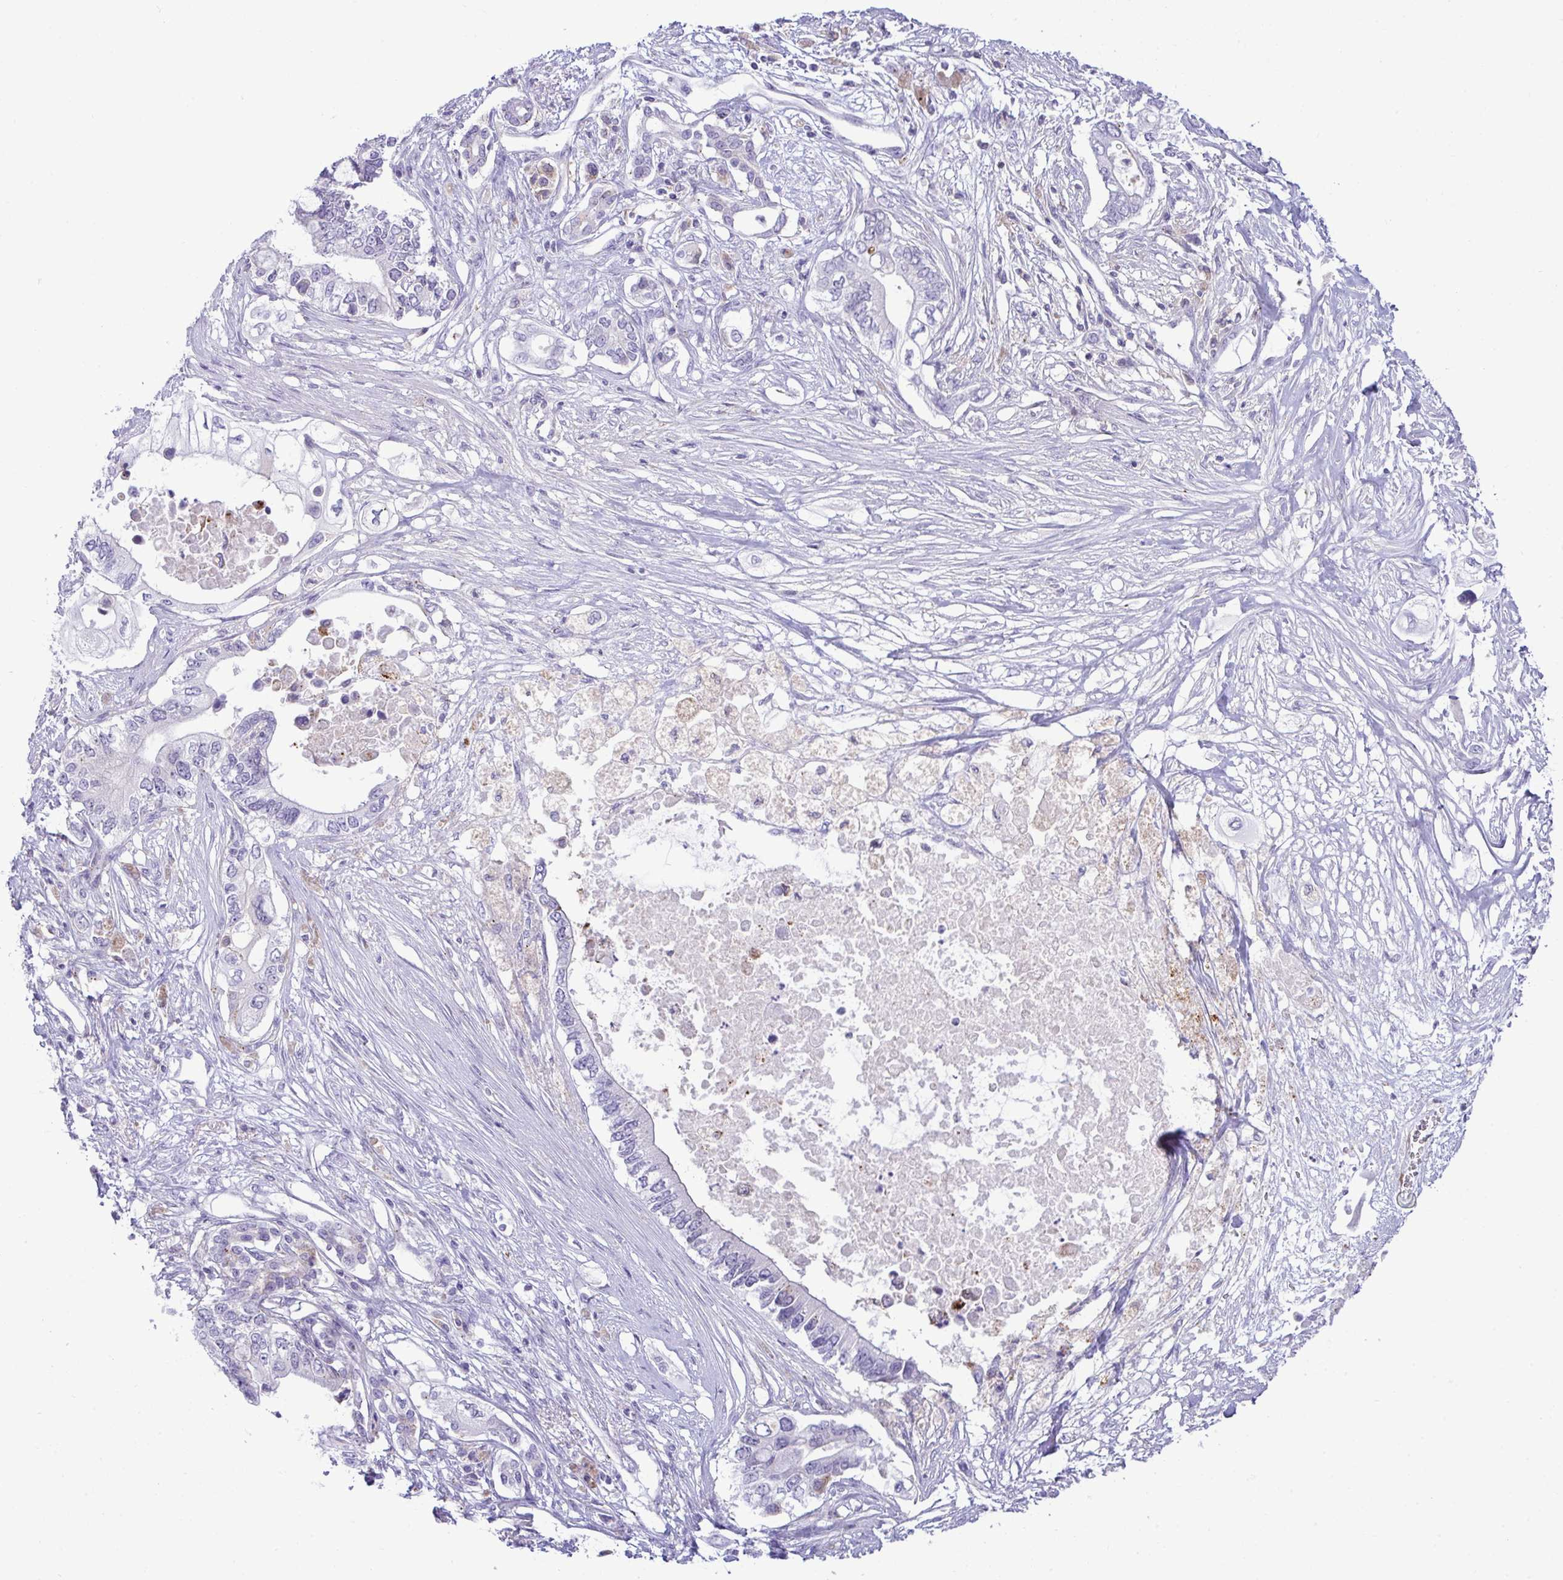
{"staining": {"intensity": "negative", "quantity": "none", "location": "none"}, "tissue": "pancreatic cancer", "cell_type": "Tumor cells", "image_type": "cancer", "snomed": [{"axis": "morphology", "description": "Adenocarcinoma, NOS"}, {"axis": "topography", "description": "Pancreas"}], "caption": "High power microscopy photomicrograph of an immunohistochemistry micrograph of pancreatic cancer, revealing no significant staining in tumor cells.", "gene": "RGPD5", "patient": {"sex": "female", "age": 63}}